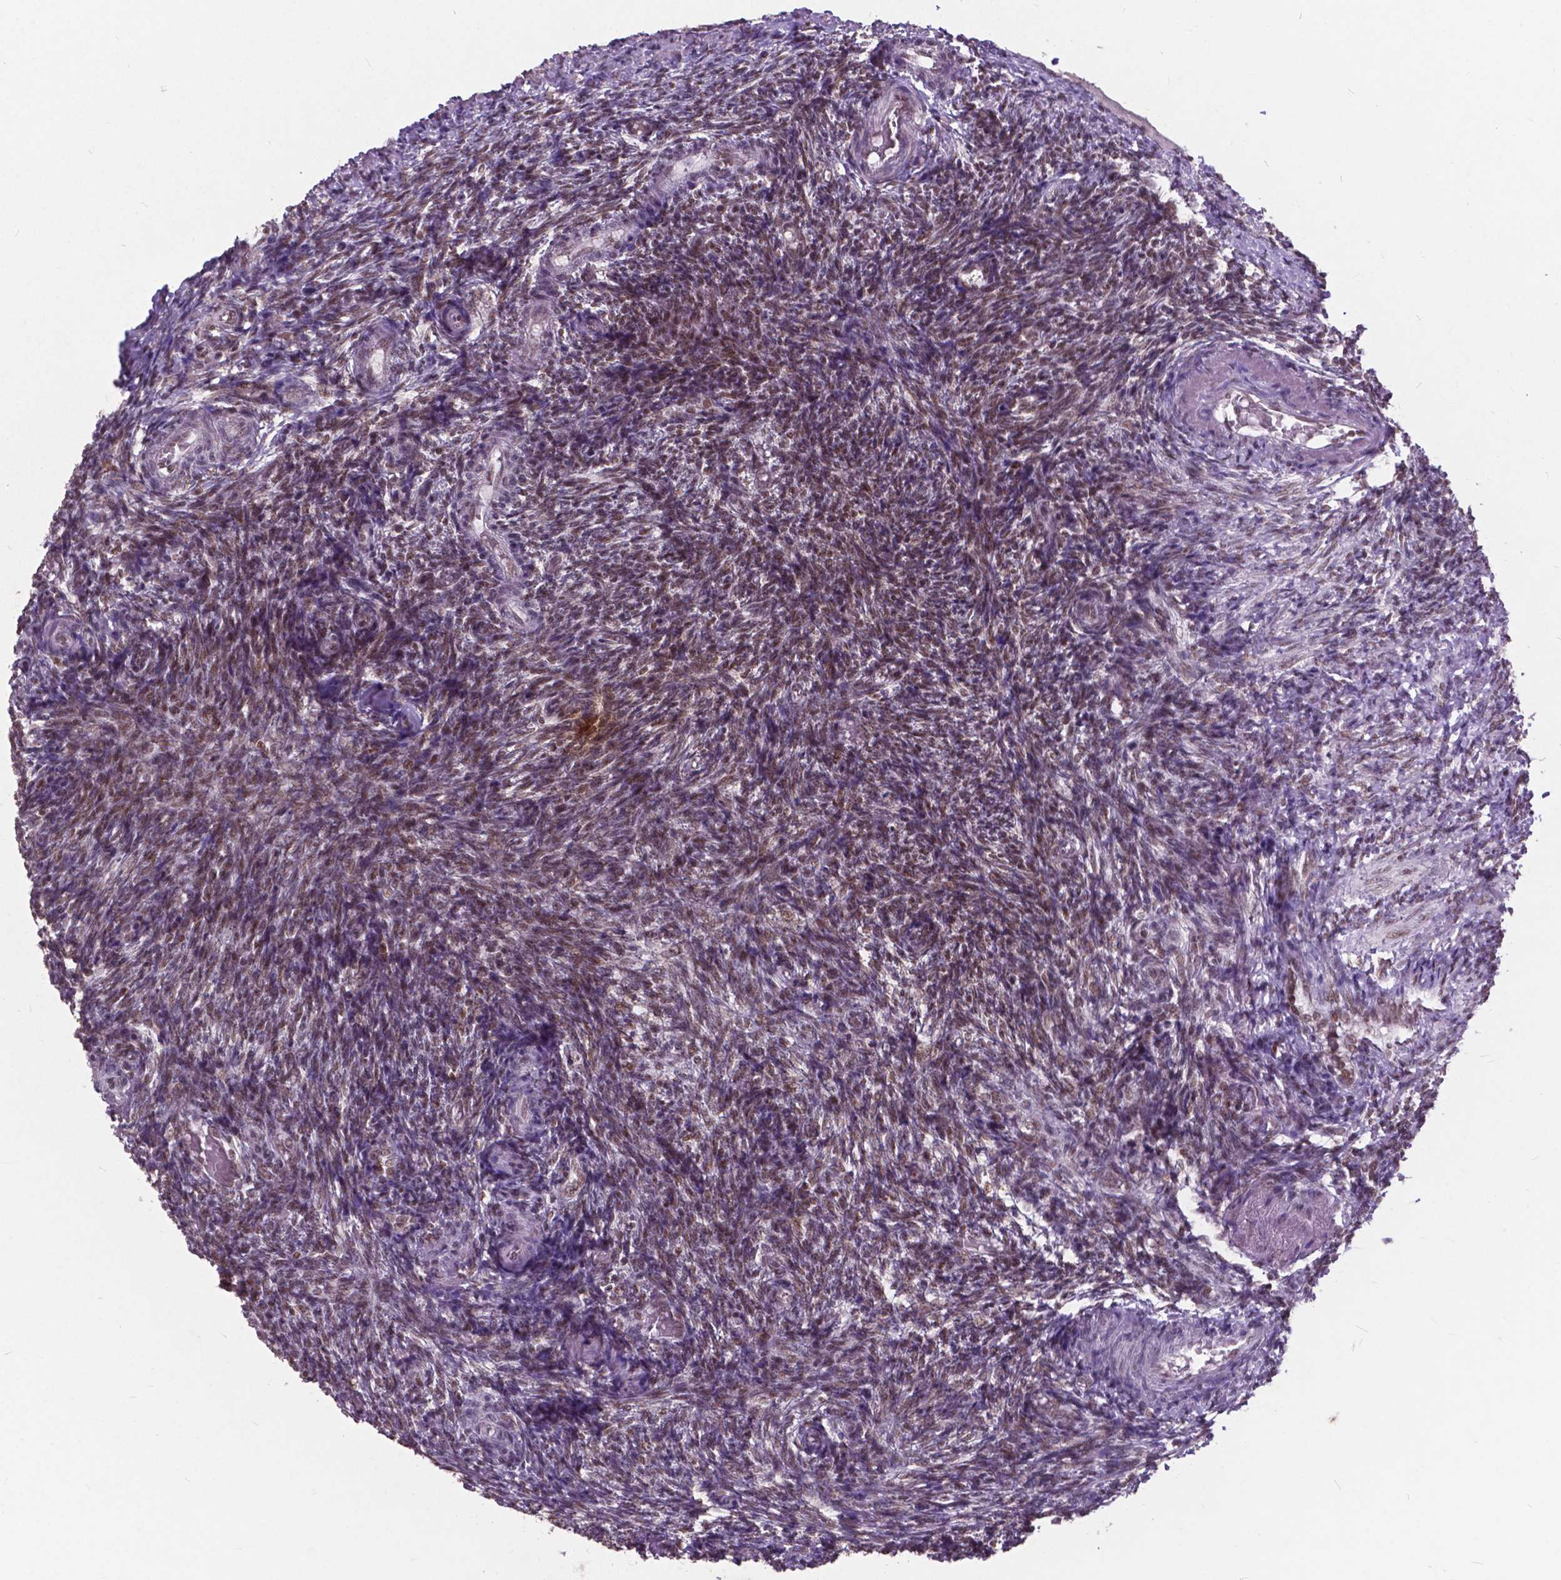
{"staining": {"intensity": "moderate", "quantity": ">75%", "location": "nuclear"}, "tissue": "ovary", "cell_type": "Ovarian stroma cells", "image_type": "normal", "snomed": [{"axis": "morphology", "description": "Normal tissue, NOS"}, {"axis": "topography", "description": "Ovary"}], "caption": "Immunohistochemical staining of benign ovary reveals >75% levels of moderate nuclear protein staining in about >75% of ovarian stroma cells.", "gene": "MSH2", "patient": {"sex": "female", "age": 39}}